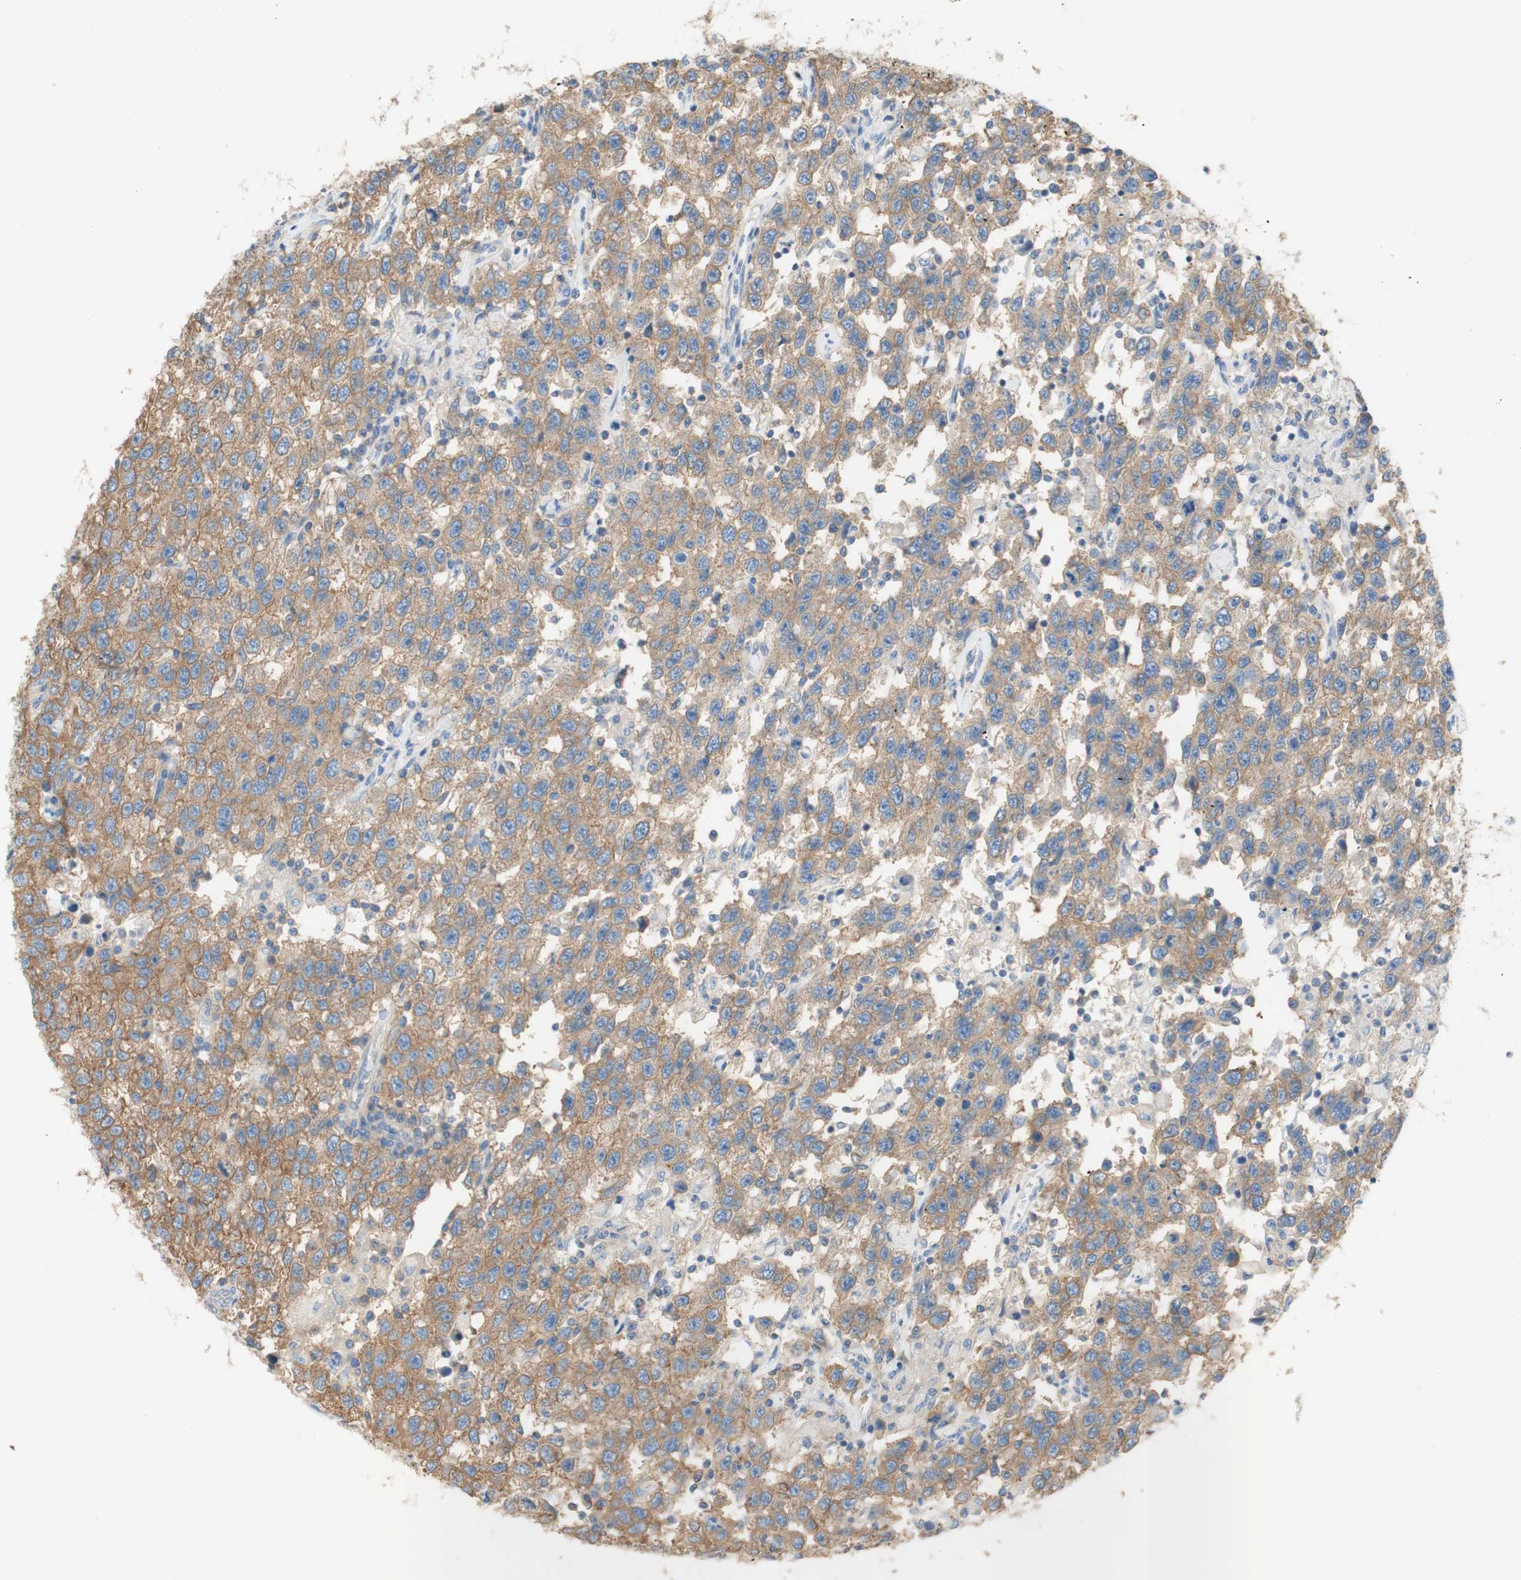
{"staining": {"intensity": "moderate", "quantity": ">75%", "location": "cytoplasmic/membranous"}, "tissue": "testis cancer", "cell_type": "Tumor cells", "image_type": "cancer", "snomed": [{"axis": "morphology", "description": "Seminoma, NOS"}, {"axis": "topography", "description": "Testis"}], "caption": "Human seminoma (testis) stained for a protein (brown) demonstrates moderate cytoplasmic/membranous positive expression in about >75% of tumor cells.", "gene": "ATP2B1", "patient": {"sex": "male", "age": 41}}